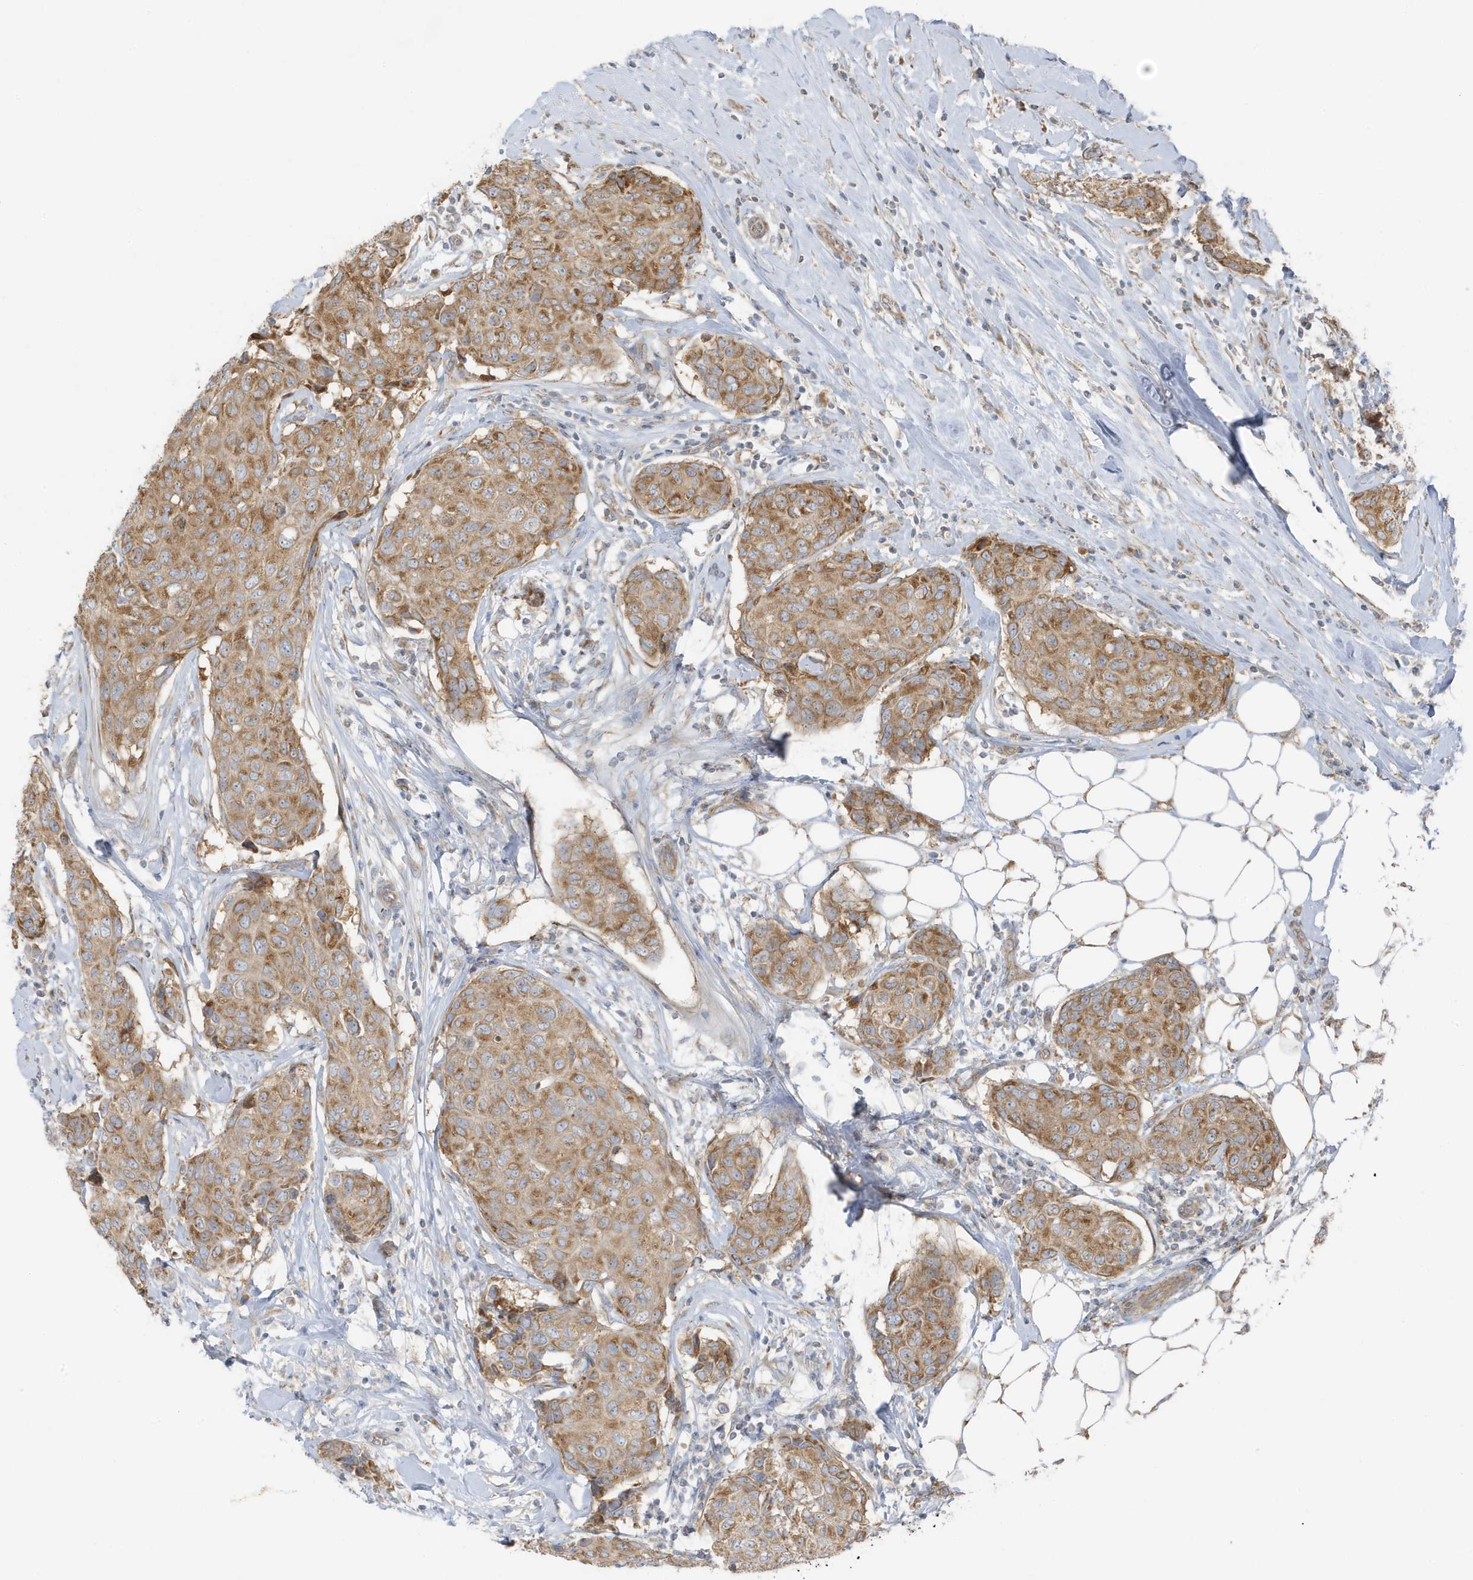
{"staining": {"intensity": "moderate", "quantity": ">75%", "location": "cytoplasmic/membranous"}, "tissue": "breast cancer", "cell_type": "Tumor cells", "image_type": "cancer", "snomed": [{"axis": "morphology", "description": "Duct carcinoma"}, {"axis": "topography", "description": "Breast"}], "caption": "Intraductal carcinoma (breast) was stained to show a protein in brown. There is medium levels of moderate cytoplasmic/membranous positivity in approximately >75% of tumor cells.", "gene": "GOLGA4", "patient": {"sex": "female", "age": 80}}